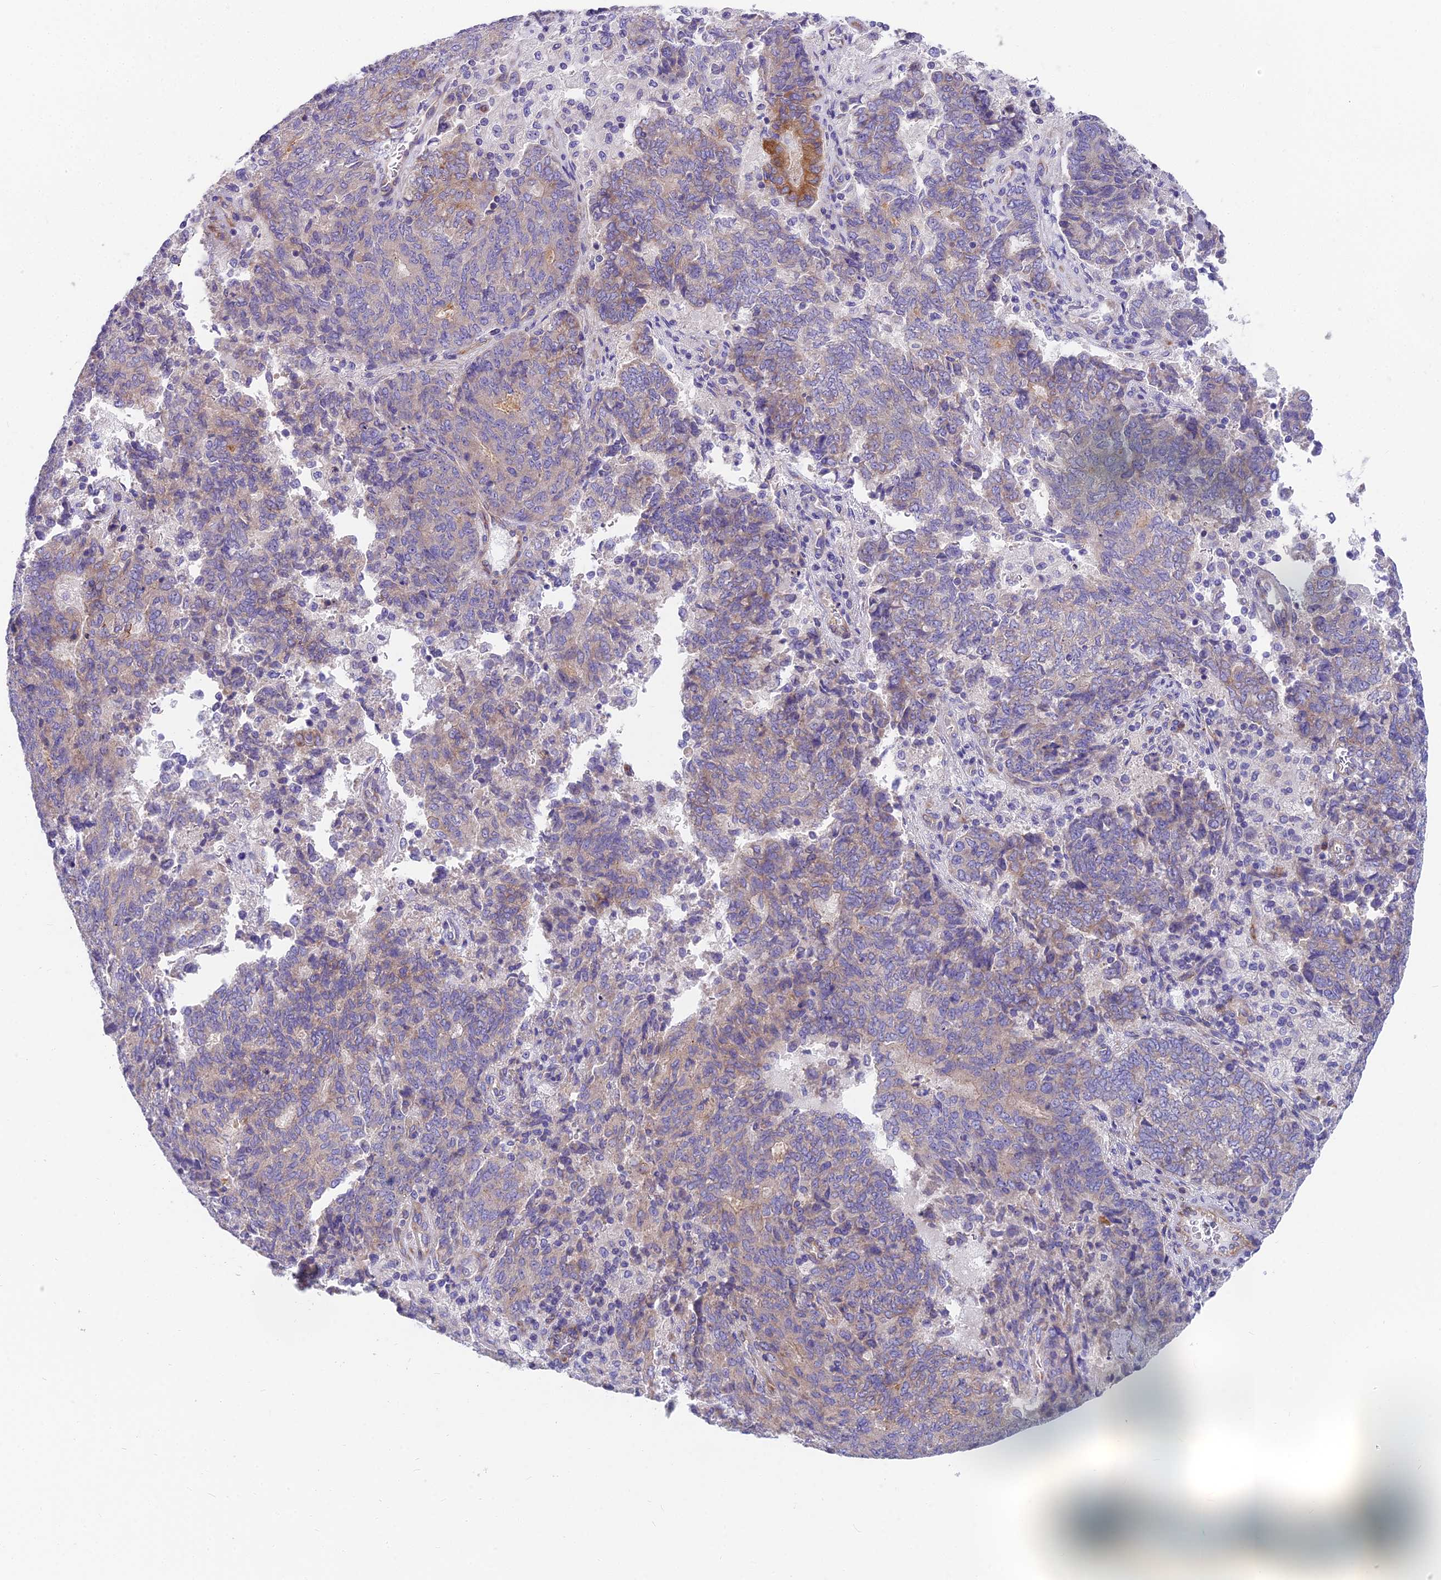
{"staining": {"intensity": "moderate", "quantity": "<25%", "location": "cytoplasmic/membranous"}, "tissue": "endometrial cancer", "cell_type": "Tumor cells", "image_type": "cancer", "snomed": [{"axis": "morphology", "description": "Adenocarcinoma, NOS"}, {"axis": "topography", "description": "Endometrium"}], "caption": "IHC staining of endometrial adenocarcinoma, which shows low levels of moderate cytoplasmic/membranous positivity in approximately <25% of tumor cells indicating moderate cytoplasmic/membranous protein staining. The staining was performed using DAB (brown) for protein detection and nuclei were counterstained in hematoxylin (blue).", "gene": "MVB12A", "patient": {"sex": "female", "age": 80}}